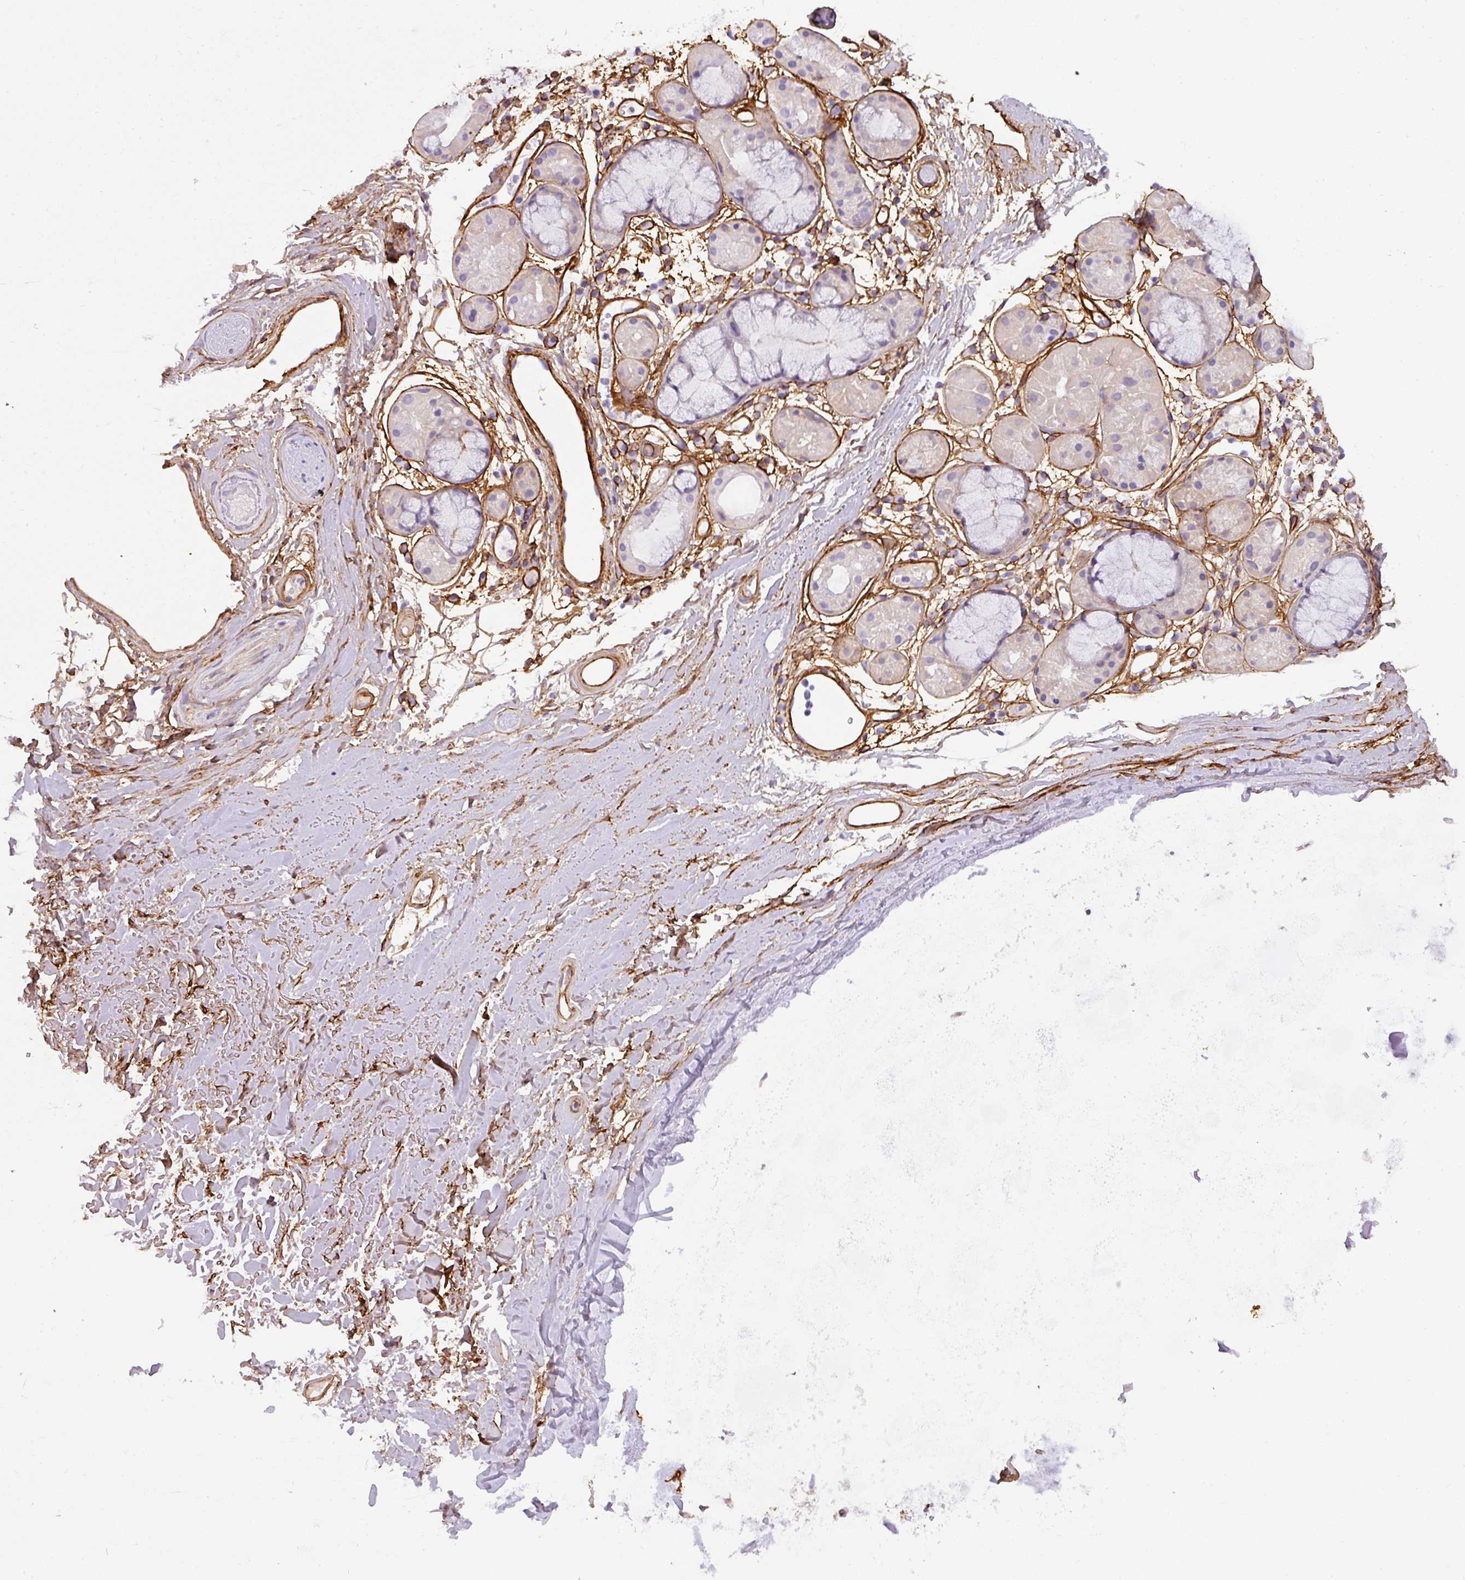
{"staining": {"intensity": "weak", "quantity": "25%-75%", "location": "cytoplasmic/membranous"}, "tissue": "adipose tissue", "cell_type": "Adipocytes", "image_type": "normal", "snomed": [{"axis": "morphology", "description": "Normal tissue, NOS"}, {"axis": "topography", "description": "Cartilage tissue"}], "caption": "Adipocytes exhibit low levels of weak cytoplasmic/membranous staining in about 25%-75% of cells in normal adipose tissue. The staining is performed using DAB (3,3'-diaminobenzidine) brown chromogen to label protein expression. The nuclei are counter-stained blue using hematoxylin.", "gene": "PARD6G", "patient": {"sex": "male", "age": 80}}